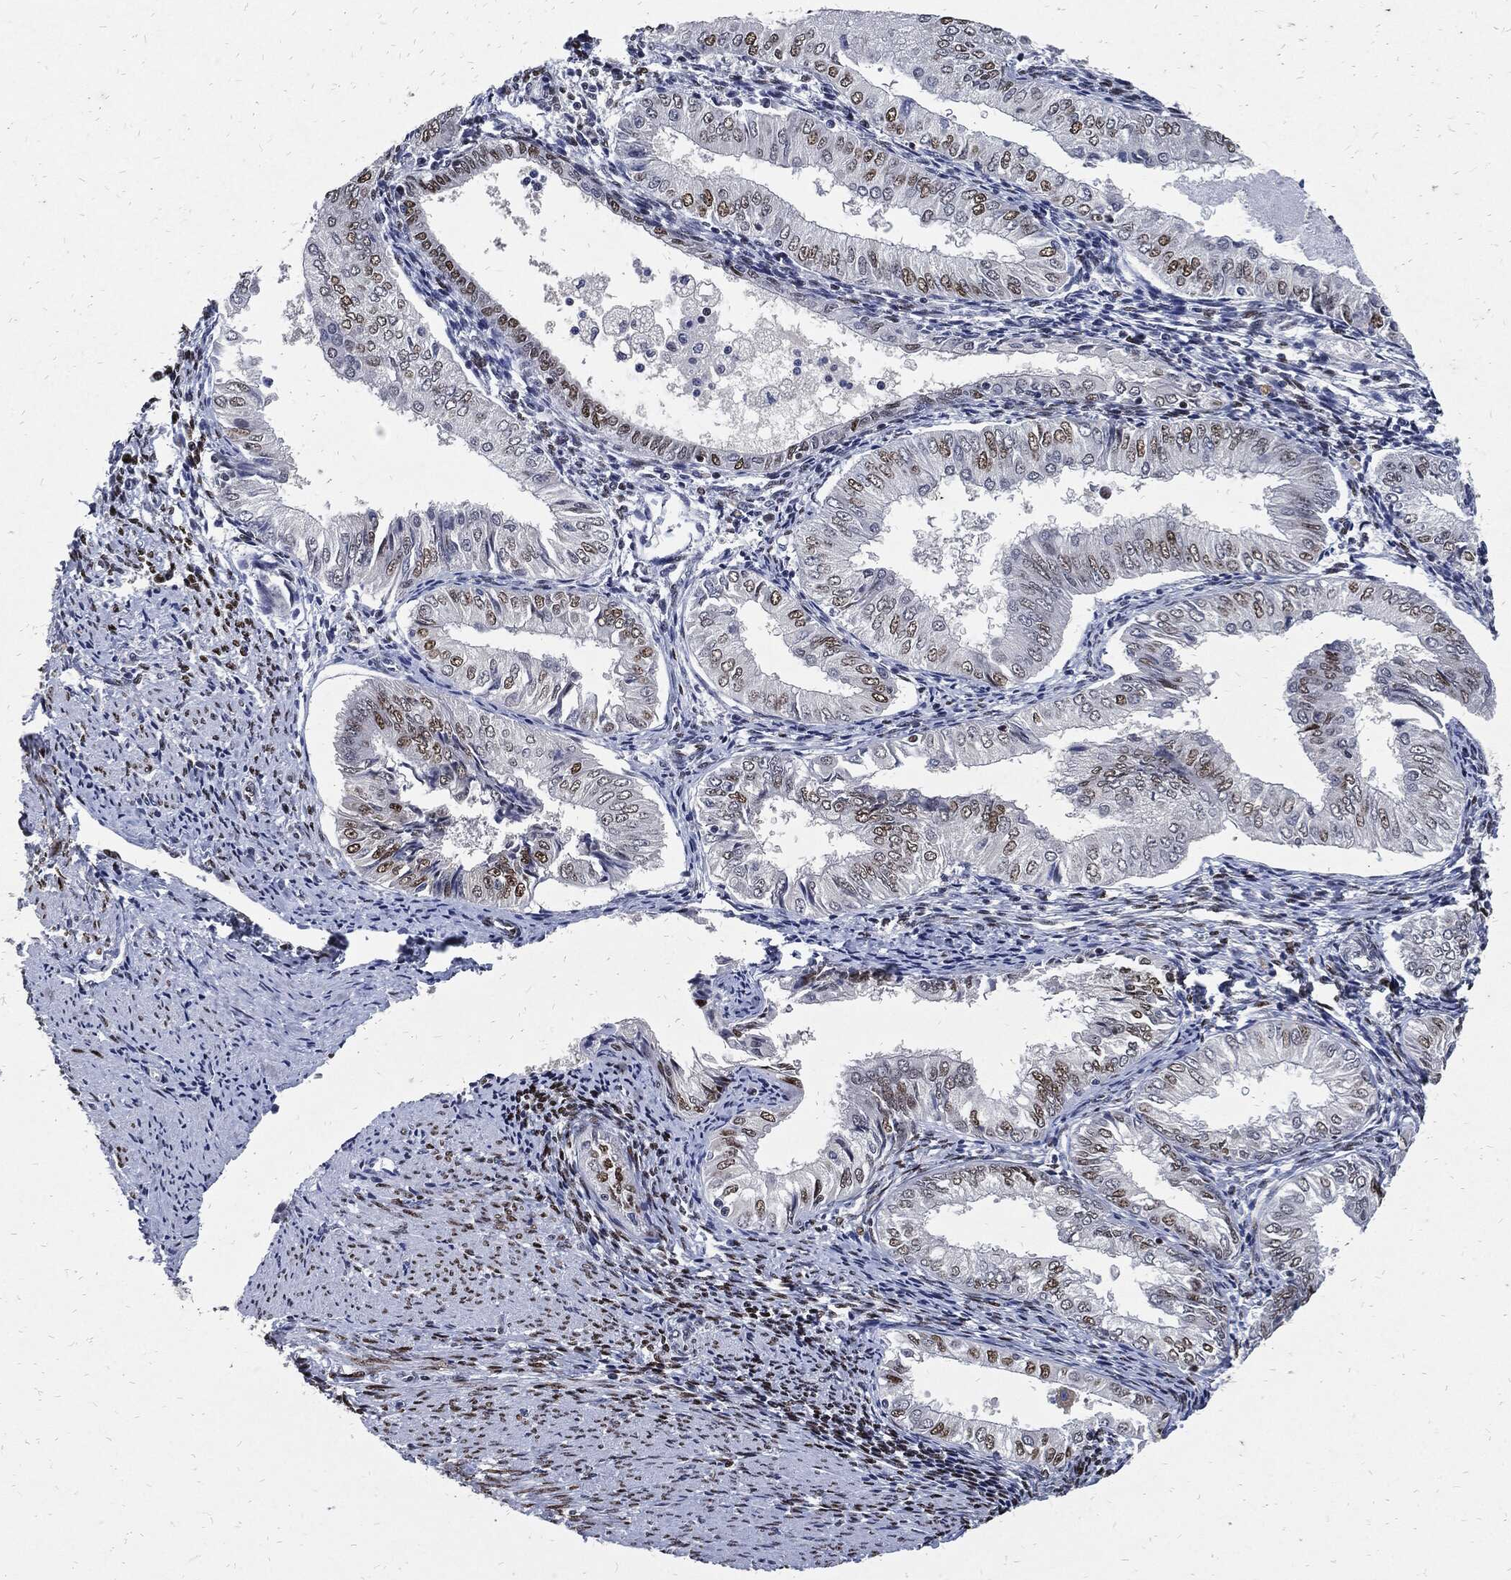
{"staining": {"intensity": "weak", "quantity": "25%-75%", "location": "nuclear"}, "tissue": "endometrial cancer", "cell_type": "Tumor cells", "image_type": "cancer", "snomed": [{"axis": "morphology", "description": "Adenocarcinoma, NOS"}, {"axis": "topography", "description": "Endometrium"}], "caption": "About 25%-75% of tumor cells in endometrial cancer display weak nuclear protein expression as visualized by brown immunohistochemical staining.", "gene": "JUN", "patient": {"sex": "female", "age": 53}}